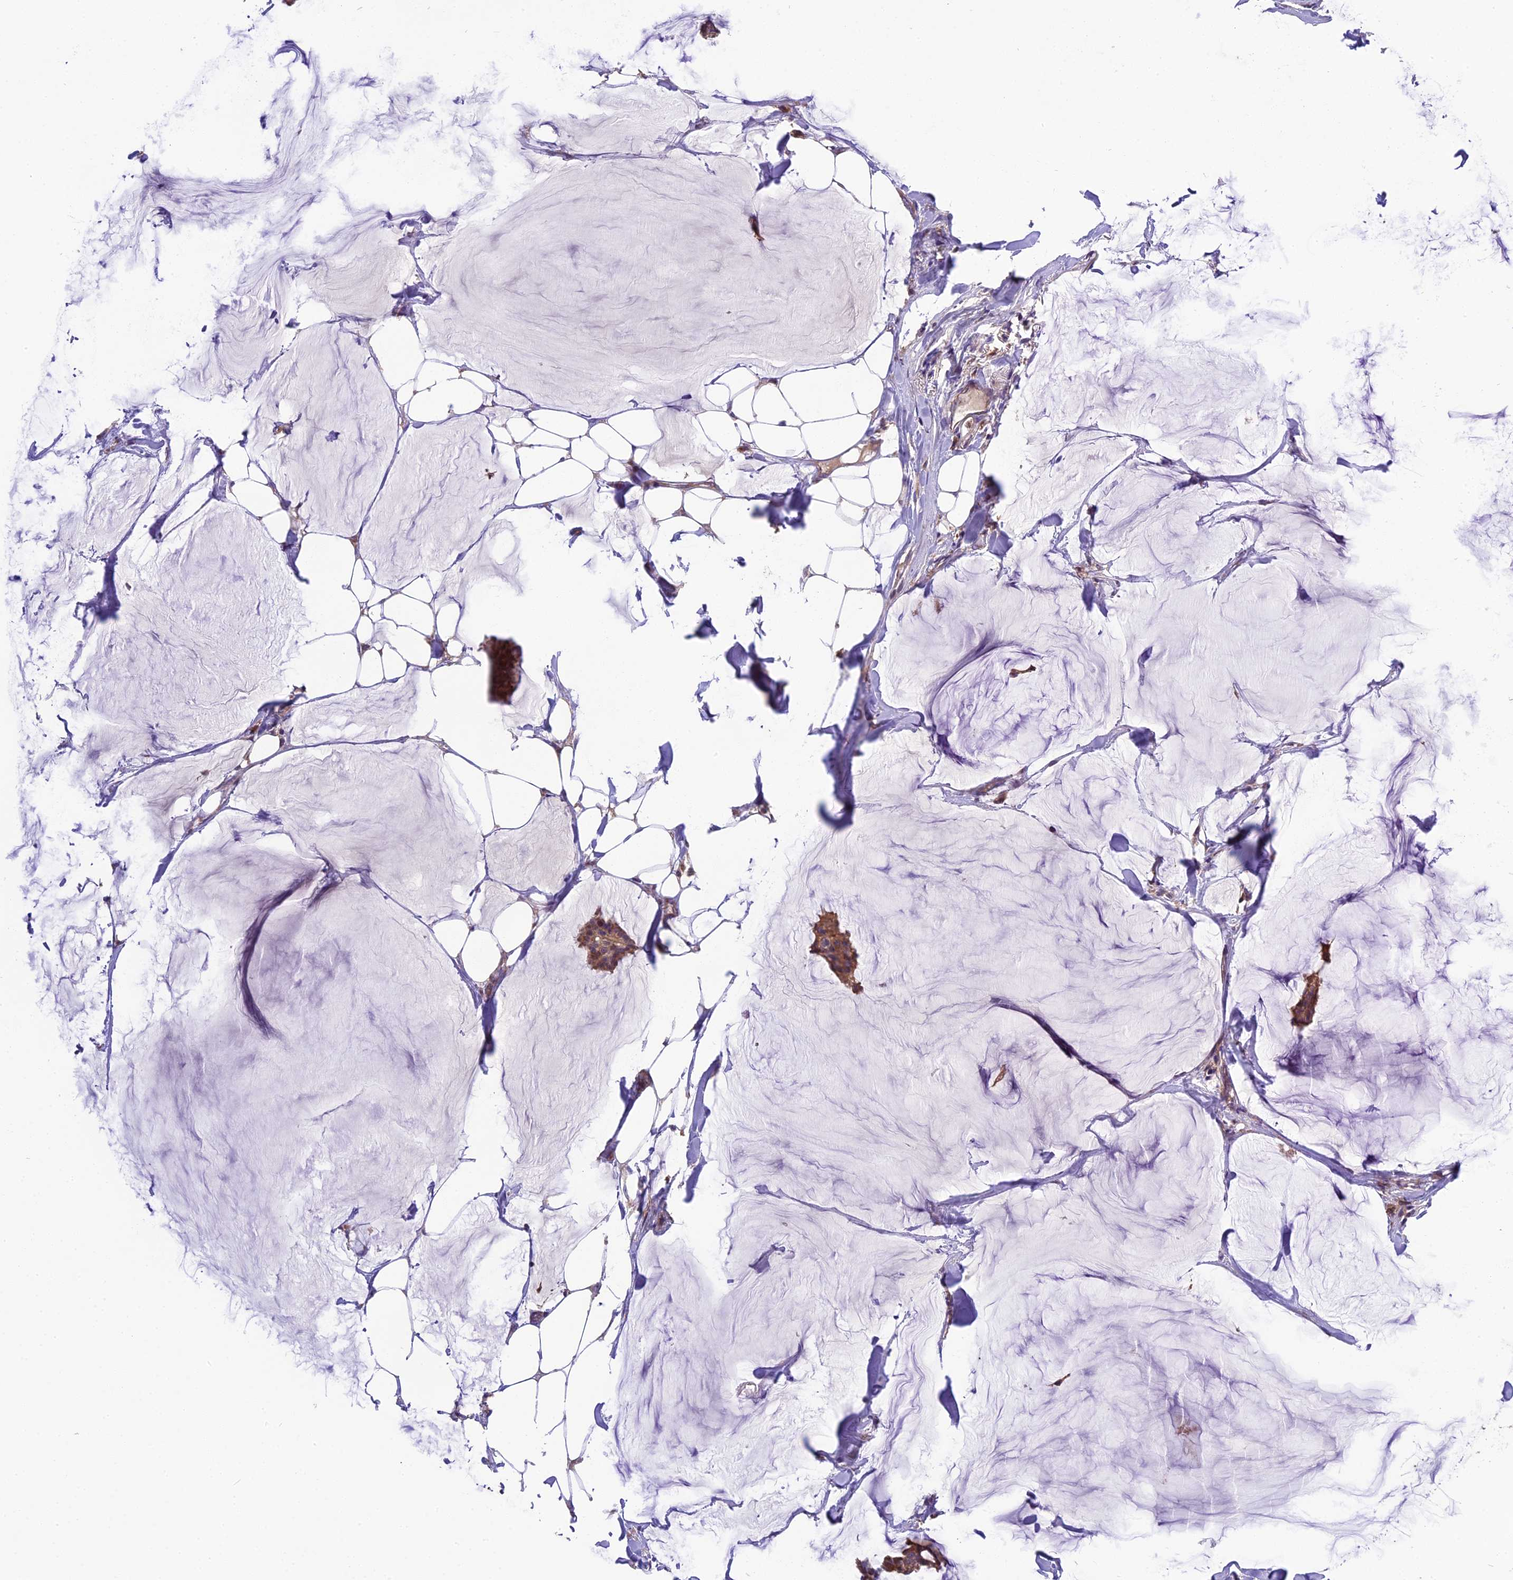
{"staining": {"intensity": "moderate", "quantity": ">75%", "location": "cytoplasmic/membranous"}, "tissue": "breast cancer", "cell_type": "Tumor cells", "image_type": "cancer", "snomed": [{"axis": "morphology", "description": "Duct carcinoma"}, {"axis": "topography", "description": "Breast"}], "caption": "Protein staining of breast cancer (infiltrating ductal carcinoma) tissue shows moderate cytoplasmic/membranous staining in approximately >75% of tumor cells.", "gene": "ABCC10", "patient": {"sex": "female", "age": 93}}